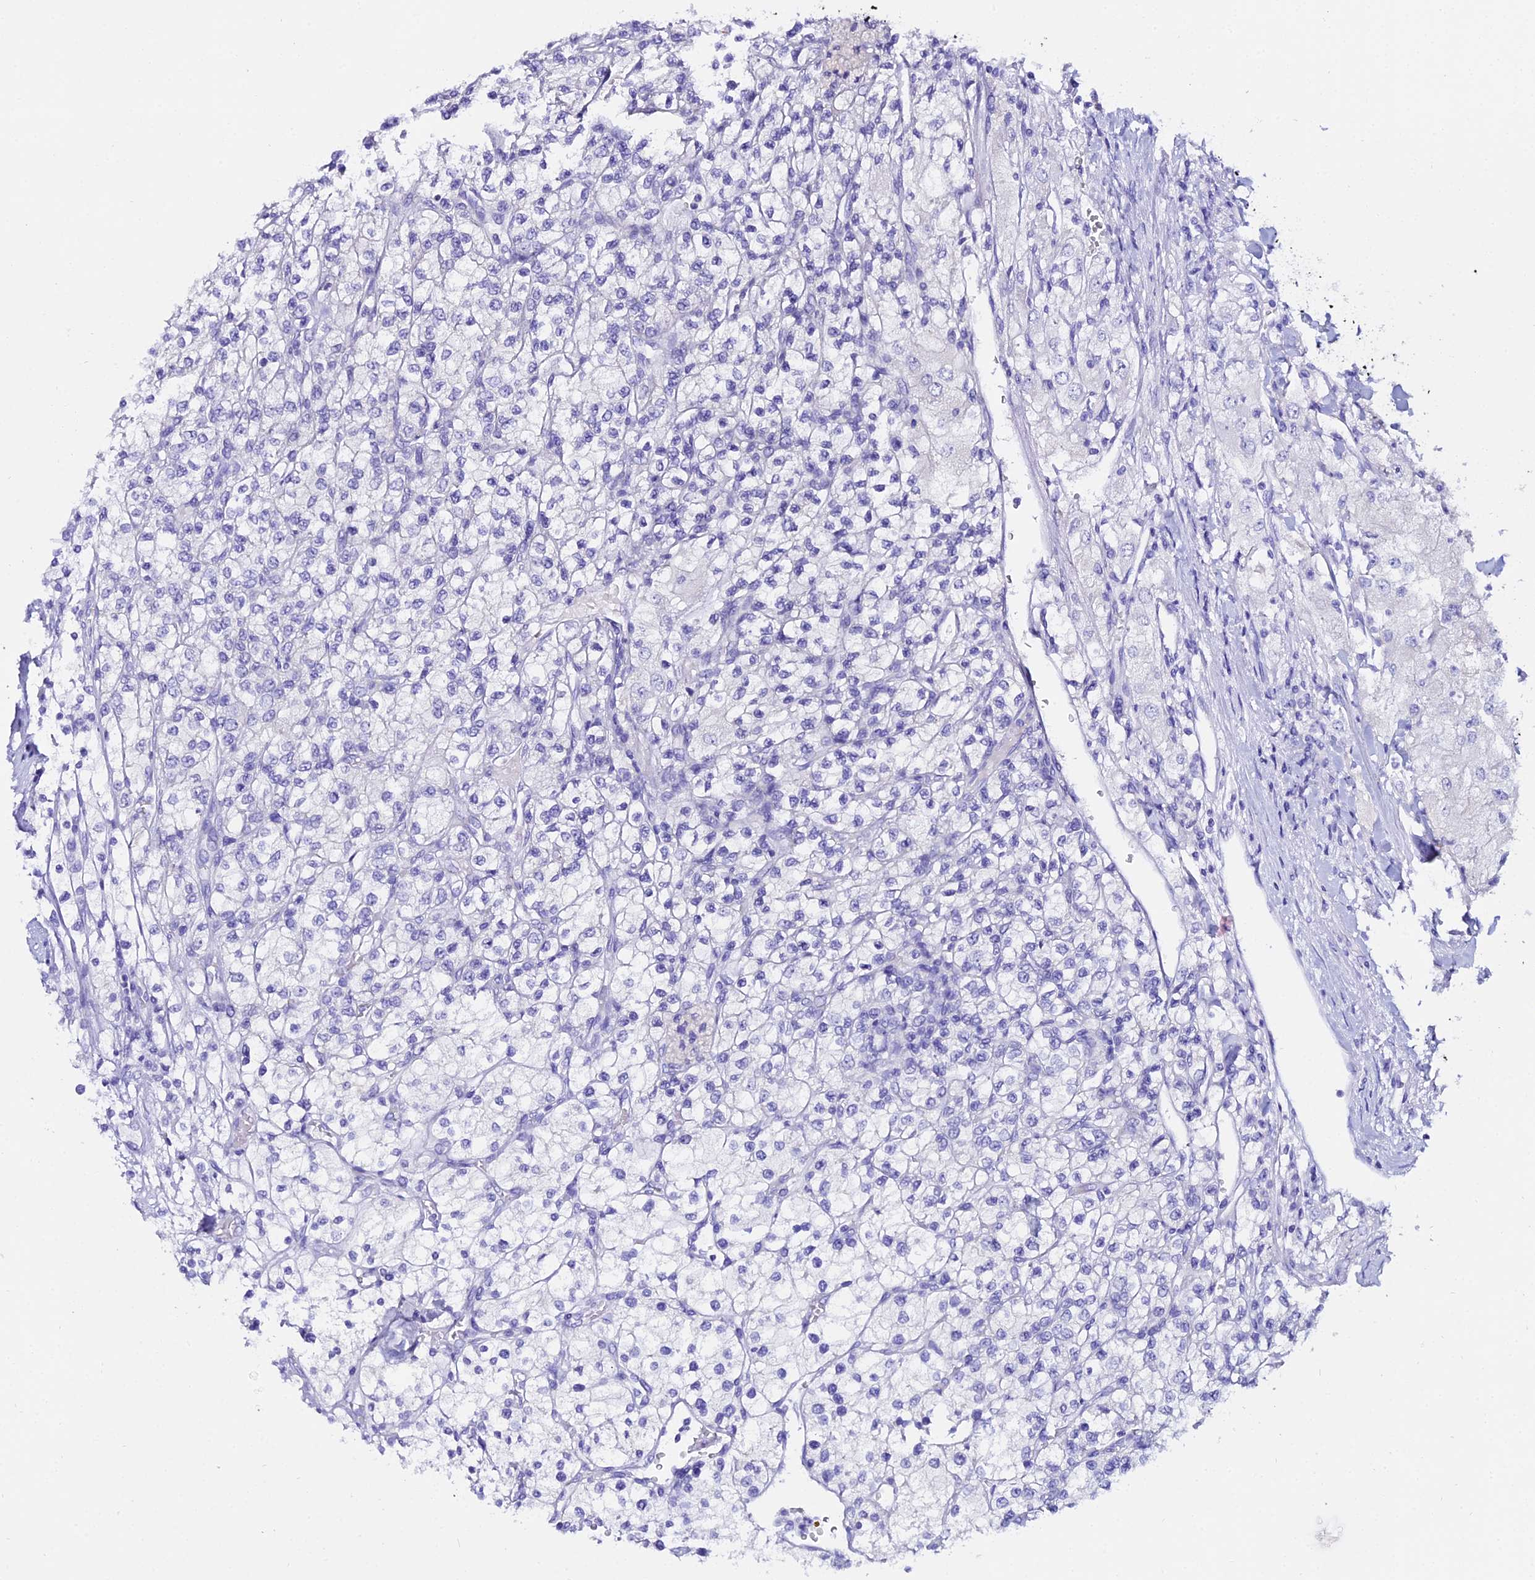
{"staining": {"intensity": "negative", "quantity": "none", "location": "none"}, "tissue": "renal cancer", "cell_type": "Tumor cells", "image_type": "cancer", "snomed": [{"axis": "morphology", "description": "Adenocarcinoma, NOS"}, {"axis": "topography", "description": "Kidney"}], "caption": "Renal cancer stained for a protein using IHC reveals no positivity tumor cells.", "gene": "OR4D5", "patient": {"sex": "male", "age": 80}}